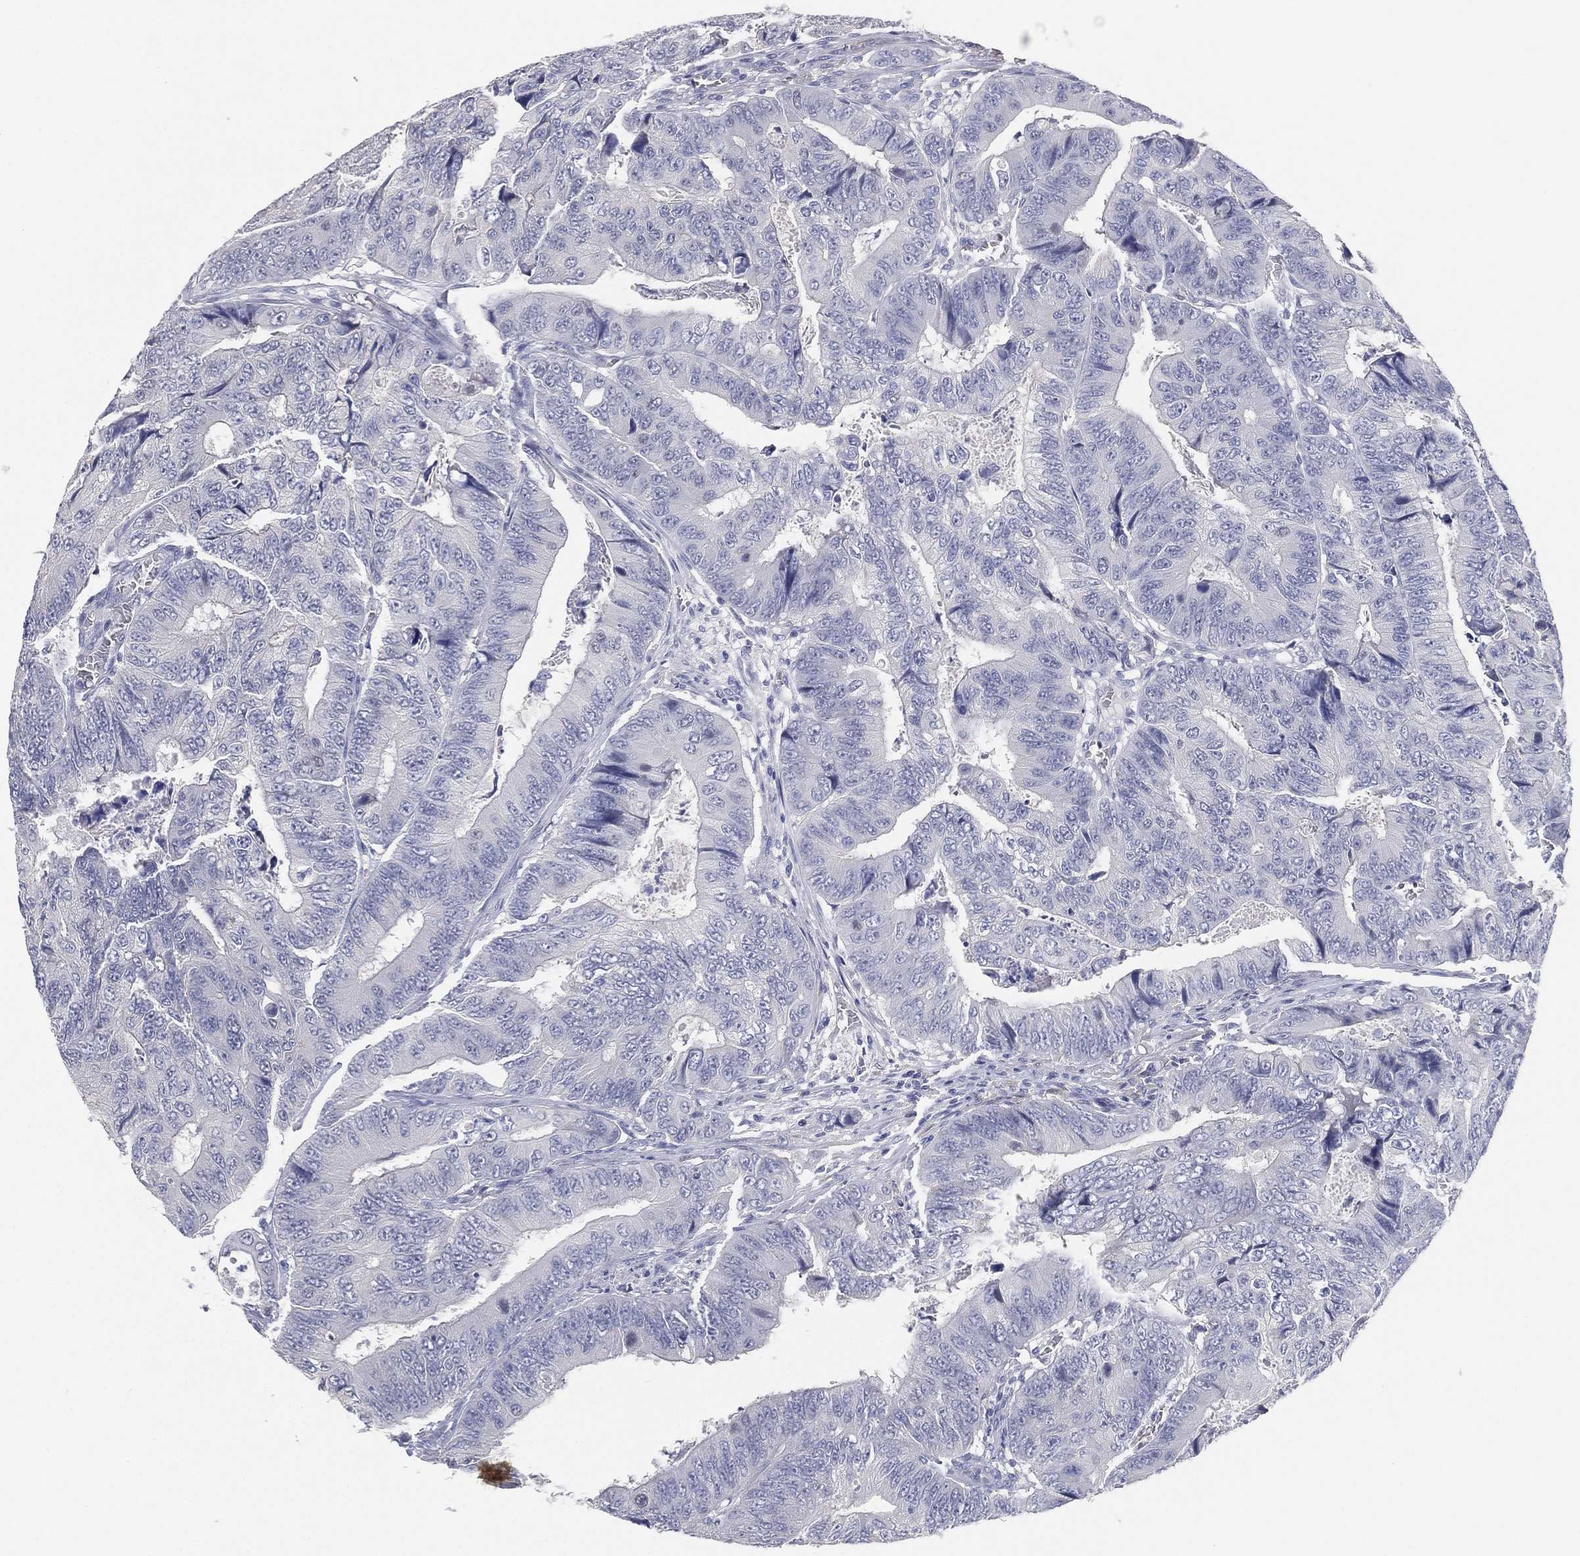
{"staining": {"intensity": "negative", "quantity": "none", "location": "none"}, "tissue": "colorectal cancer", "cell_type": "Tumor cells", "image_type": "cancer", "snomed": [{"axis": "morphology", "description": "Adenocarcinoma, NOS"}, {"axis": "topography", "description": "Colon"}], "caption": "Immunohistochemical staining of human adenocarcinoma (colorectal) exhibits no significant staining in tumor cells.", "gene": "FAM187B", "patient": {"sex": "female", "age": 48}}